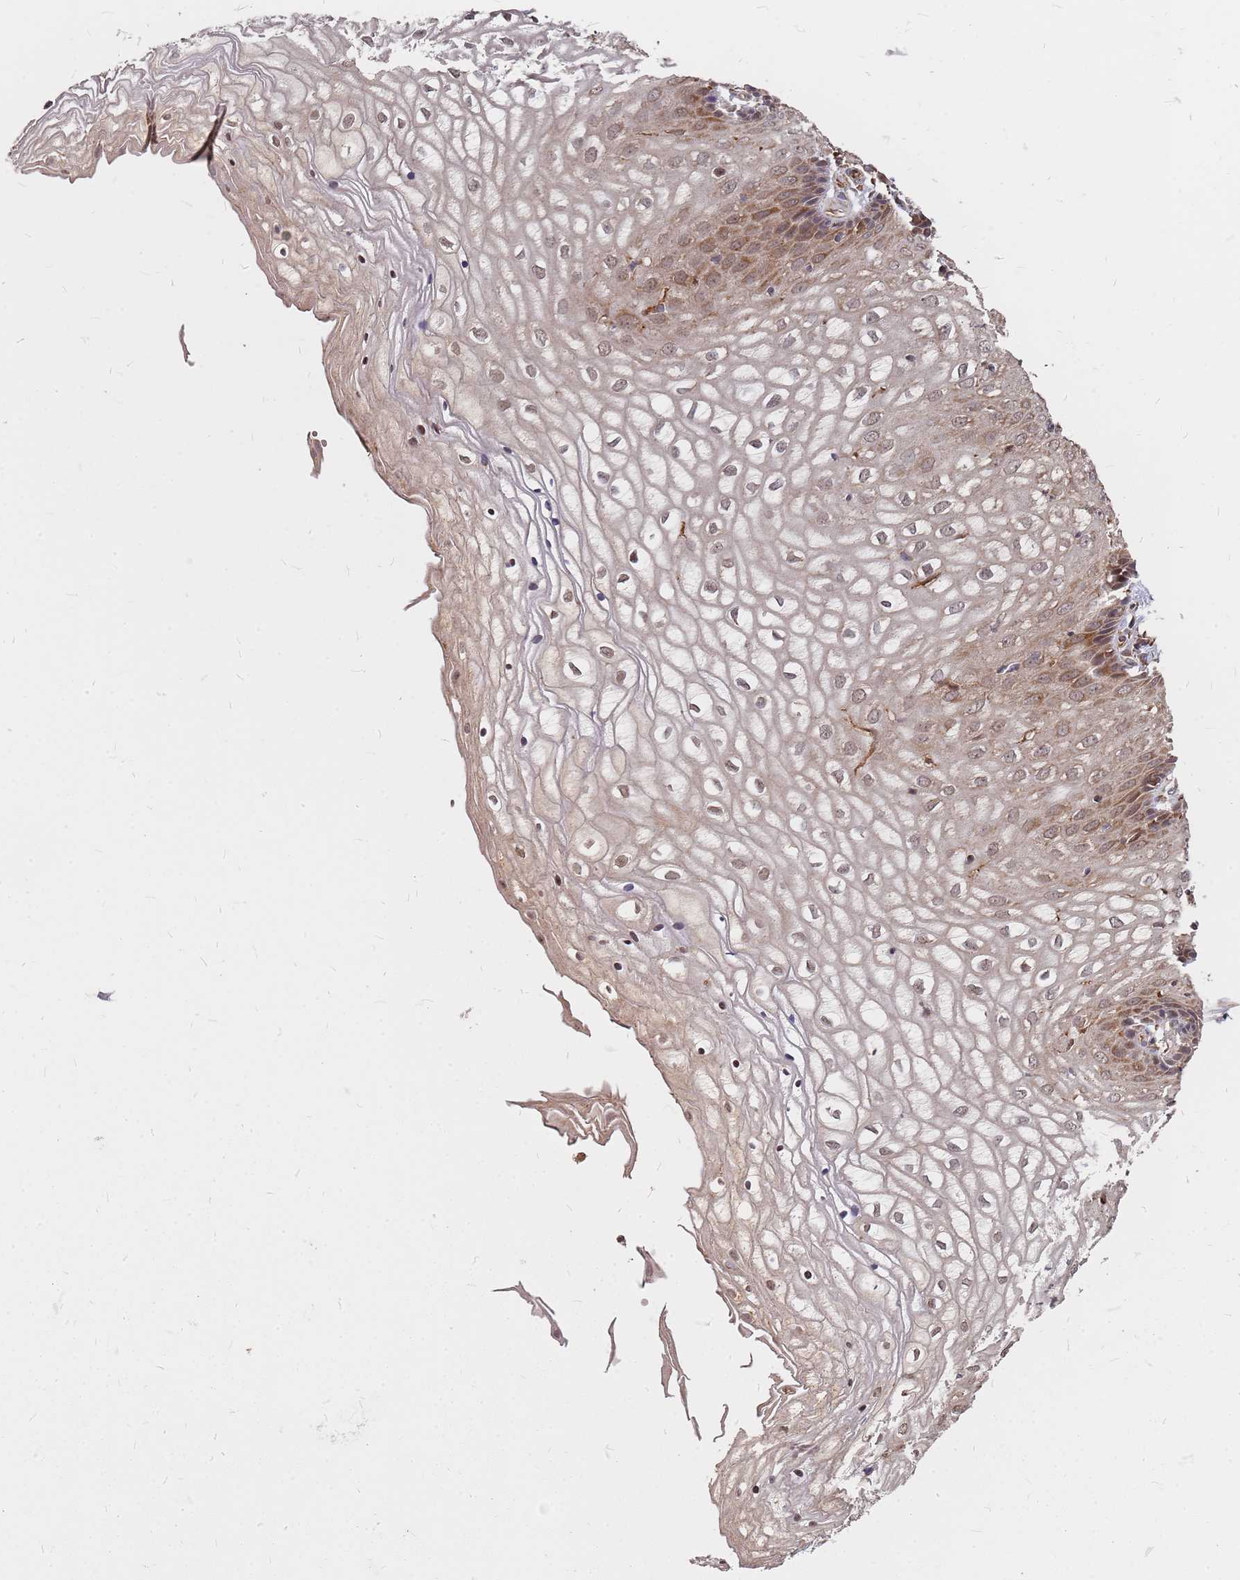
{"staining": {"intensity": "strong", "quantity": ">75%", "location": "cytoplasmic/membranous,nuclear"}, "tissue": "vagina", "cell_type": "Squamous epithelial cells", "image_type": "normal", "snomed": [{"axis": "morphology", "description": "Normal tissue, NOS"}, {"axis": "topography", "description": "Vagina"}], "caption": "This is an image of IHC staining of benign vagina, which shows strong staining in the cytoplasmic/membranous,nuclear of squamous epithelial cells.", "gene": "TRABD", "patient": {"sex": "female", "age": 34}}